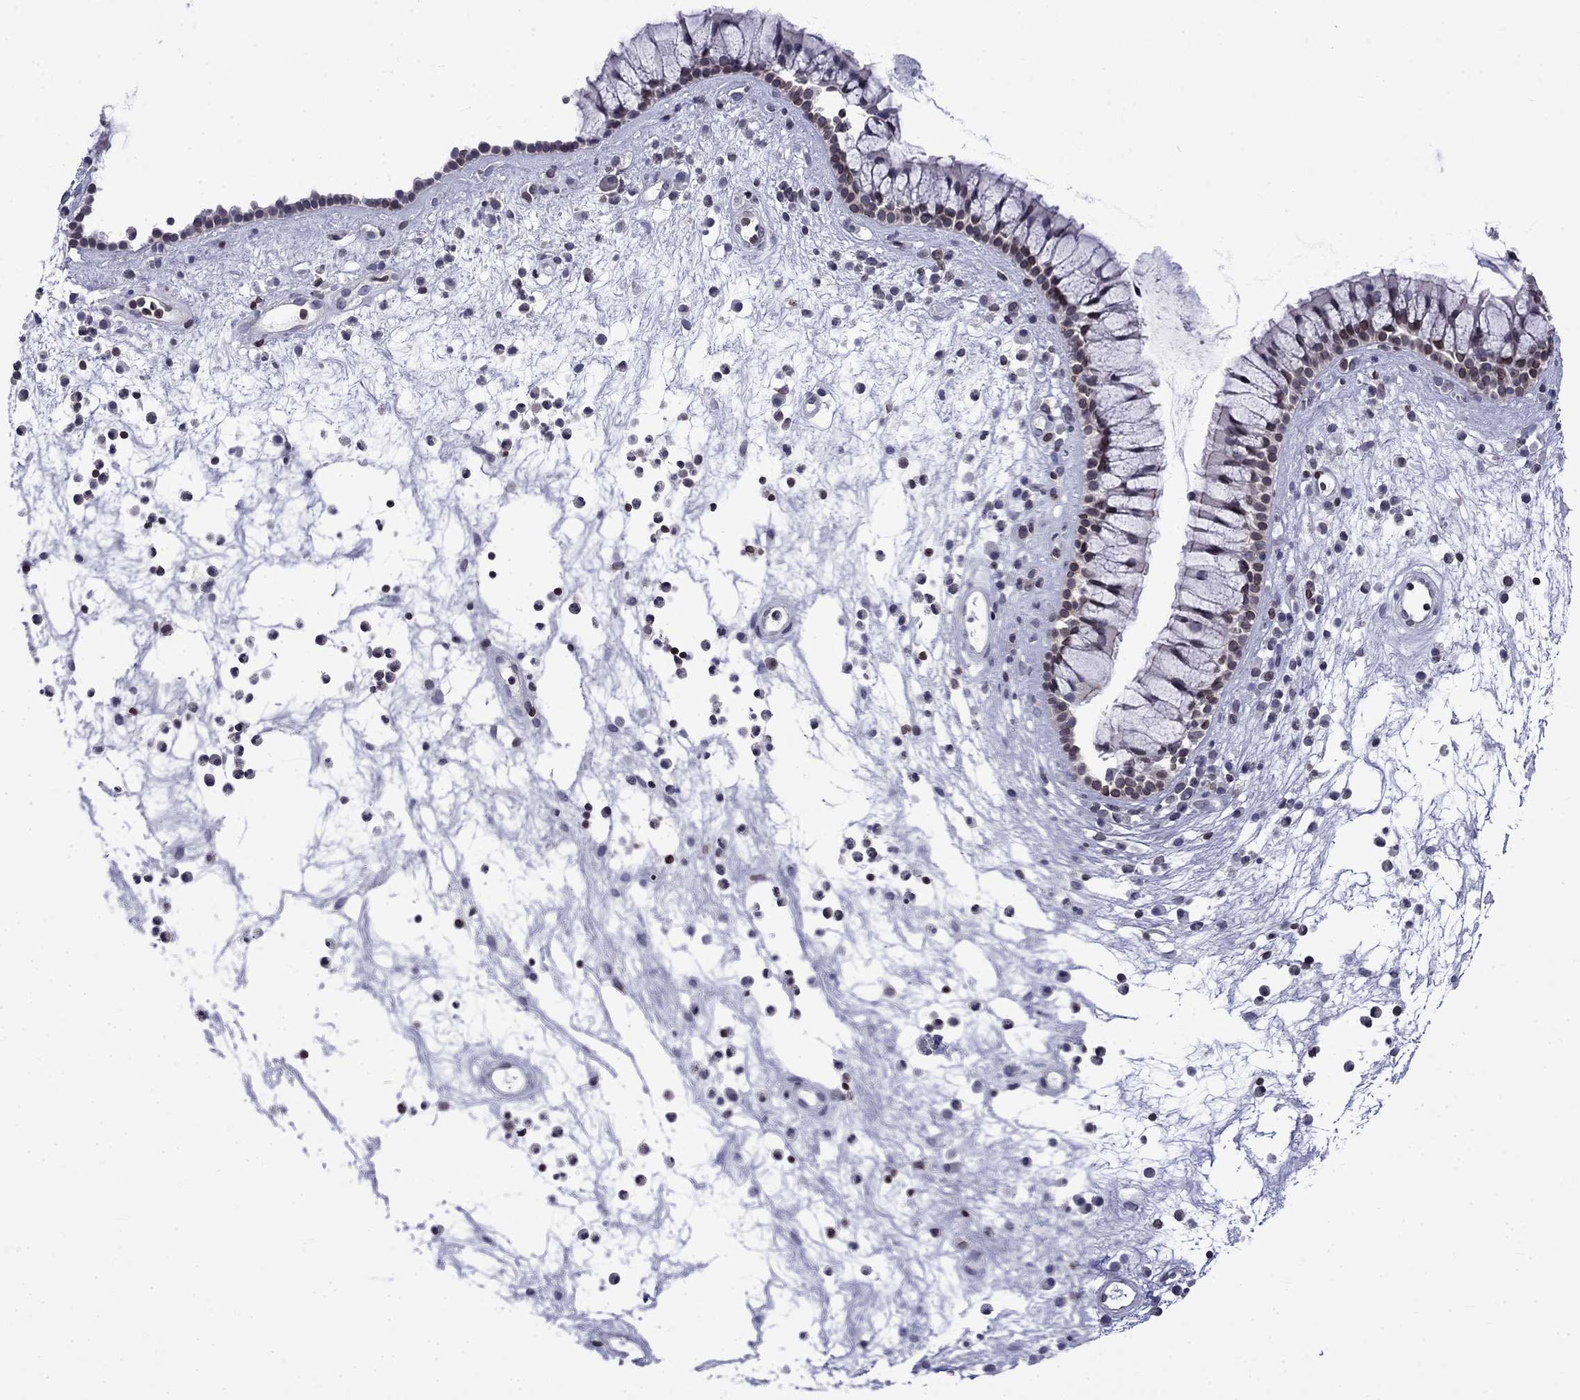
{"staining": {"intensity": "moderate", "quantity": "<25%", "location": "nuclear"}, "tissue": "nasopharynx", "cell_type": "Respiratory epithelial cells", "image_type": "normal", "snomed": [{"axis": "morphology", "description": "Normal tissue, NOS"}, {"axis": "topography", "description": "Nasopharynx"}], "caption": "Nasopharynx stained with DAB (3,3'-diaminobenzidine) immunohistochemistry (IHC) displays low levels of moderate nuclear staining in about <25% of respiratory epithelial cells. (IHC, brightfield microscopy, high magnification).", "gene": "SLA", "patient": {"sex": "male", "age": 77}}